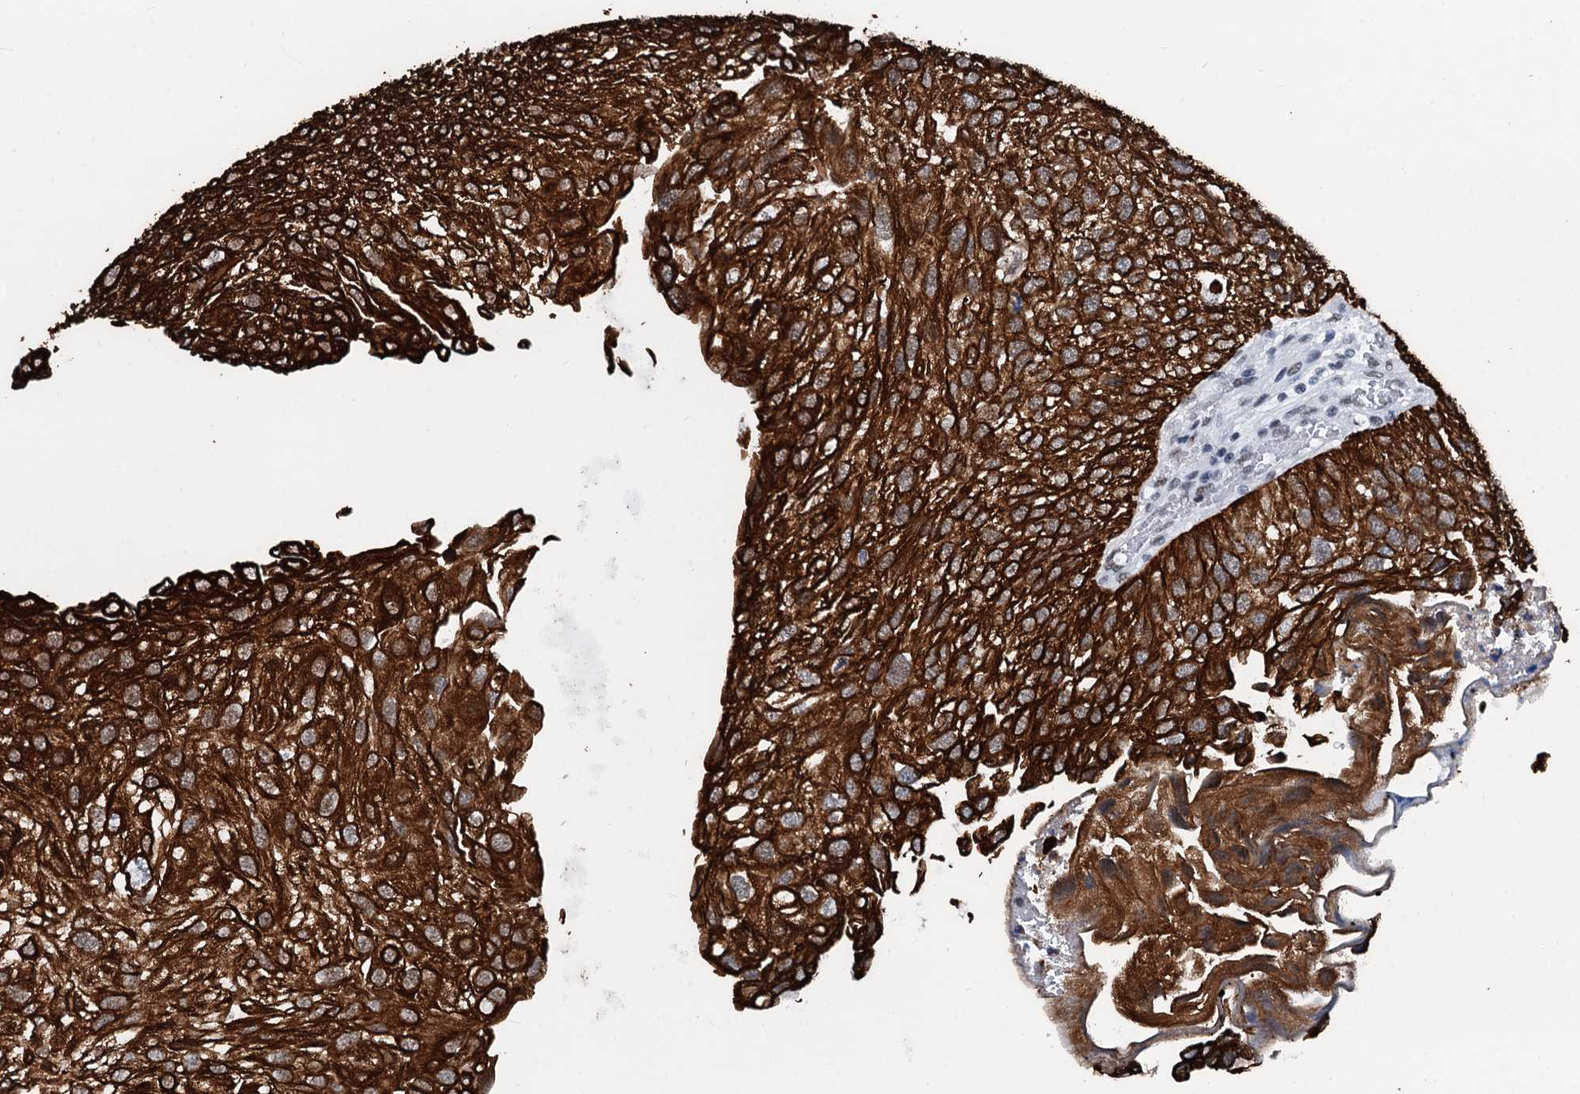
{"staining": {"intensity": "strong", "quantity": ">75%", "location": "cytoplasmic/membranous"}, "tissue": "urothelial cancer", "cell_type": "Tumor cells", "image_type": "cancer", "snomed": [{"axis": "morphology", "description": "Urothelial carcinoma, Low grade"}, {"axis": "topography", "description": "Urinary bladder"}], "caption": "There is high levels of strong cytoplasmic/membranous expression in tumor cells of urothelial cancer, as demonstrated by immunohistochemical staining (brown color).", "gene": "DDX23", "patient": {"sex": "female", "age": 89}}